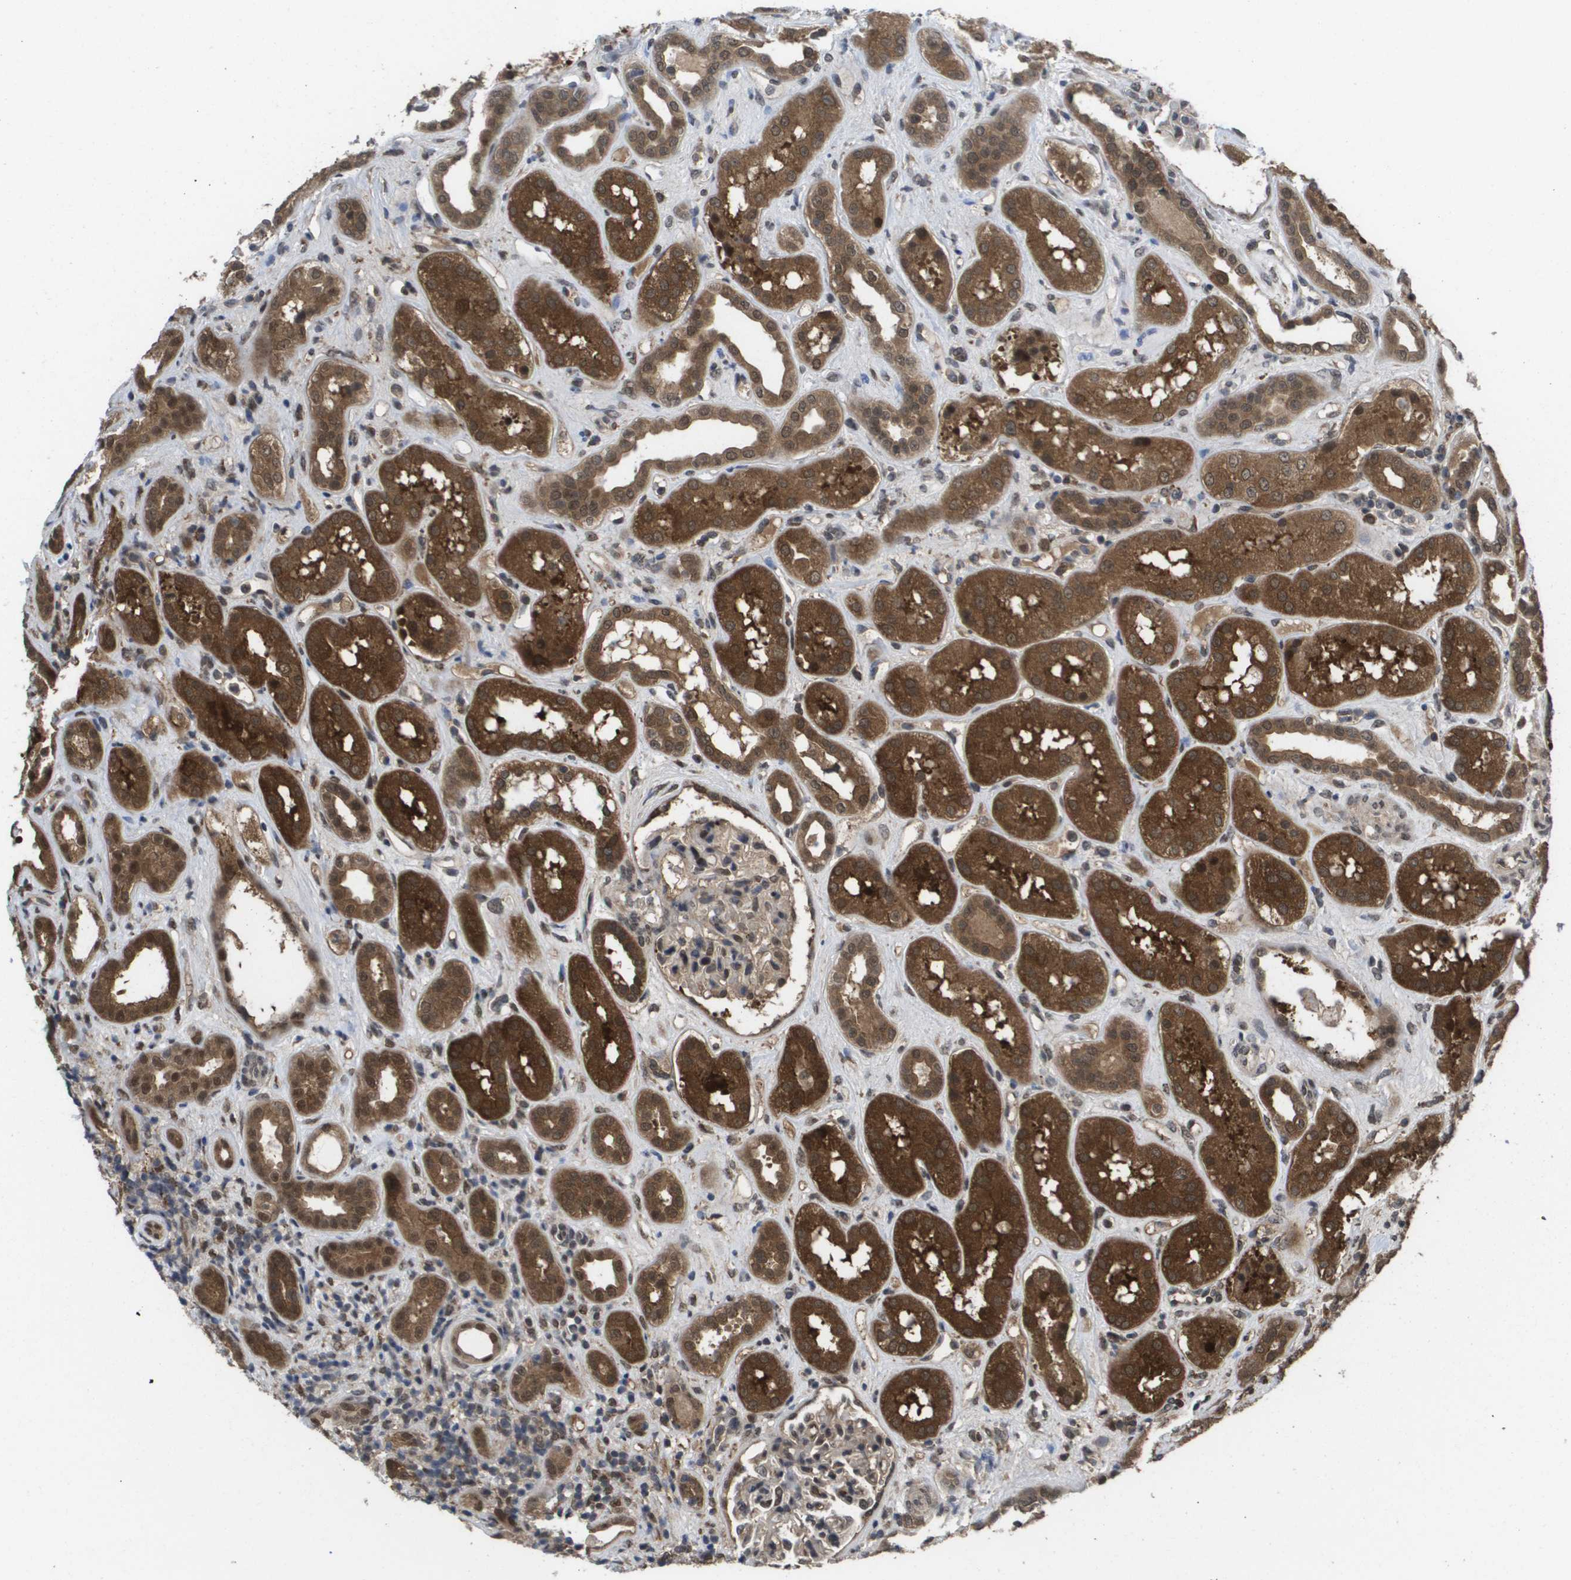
{"staining": {"intensity": "moderate", "quantity": "25%-75%", "location": "nuclear"}, "tissue": "kidney", "cell_type": "Cells in glomeruli", "image_type": "normal", "snomed": [{"axis": "morphology", "description": "Normal tissue, NOS"}, {"axis": "topography", "description": "Kidney"}], "caption": "DAB immunohistochemical staining of benign human kidney displays moderate nuclear protein staining in approximately 25%-75% of cells in glomeruli.", "gene": "AMBRA1", "patient": {"sex": "male", "age": 59}}